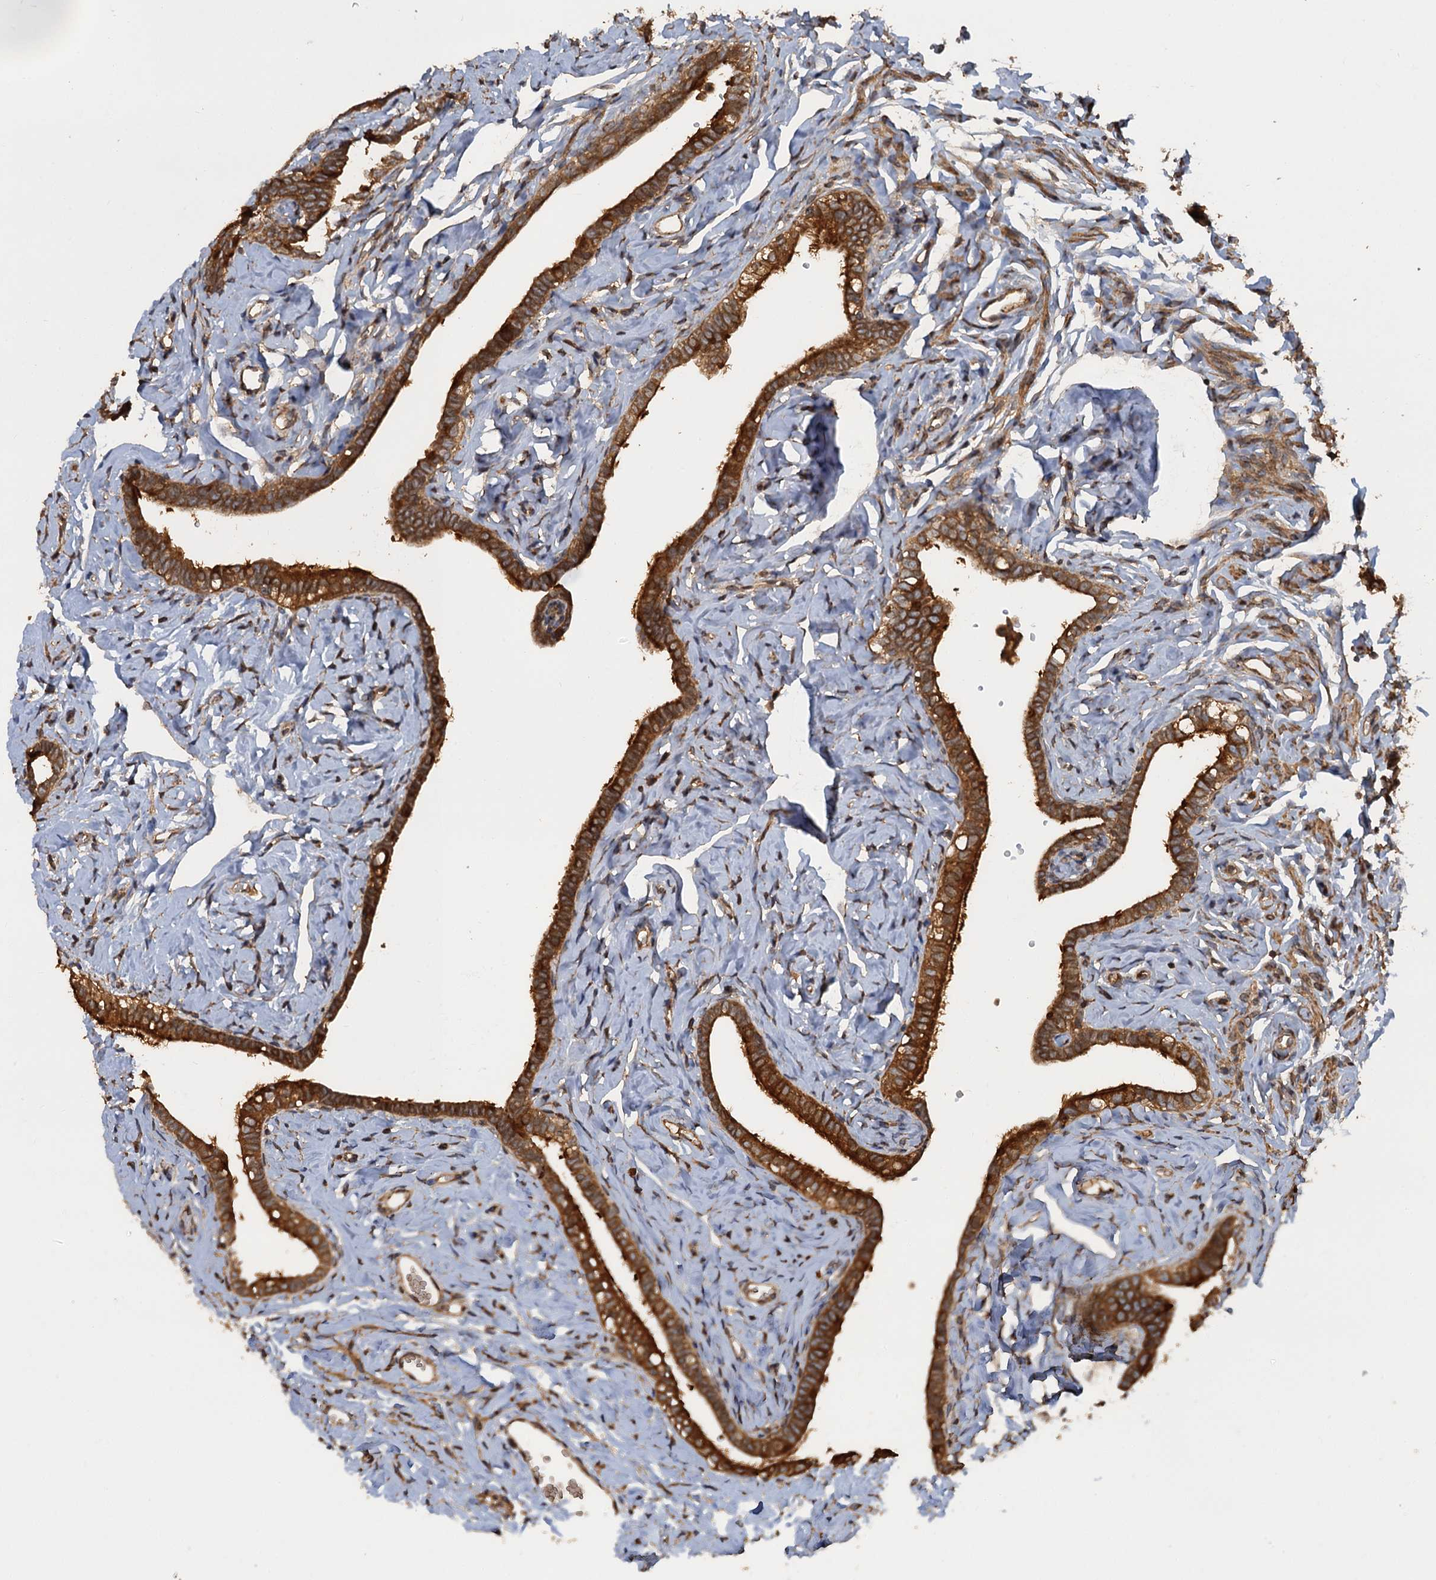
{"staining": {"intensity": "strong", "quantity": ">75%", "location": "cytoplasmic/membranous"}, "tissue": "fallopian tube", "cell_type": "Glandular cells", "image_type": "normal", "snomed": [{"axis": "morphology", "description": "Normal tissue, NOS"}, {"axis": "topography", "description": "Fallopian tube"}], "caption": "Fallopian tube was stained to show a protein in brown. There is high levels of strong cytoplasmic/membranous staining in approximately >75% of glandular cells. (DAB IHC with brightfield microscopy, high magnification).", "gene": "GLE1", "patient": {"sex": "female", "age": 66}}